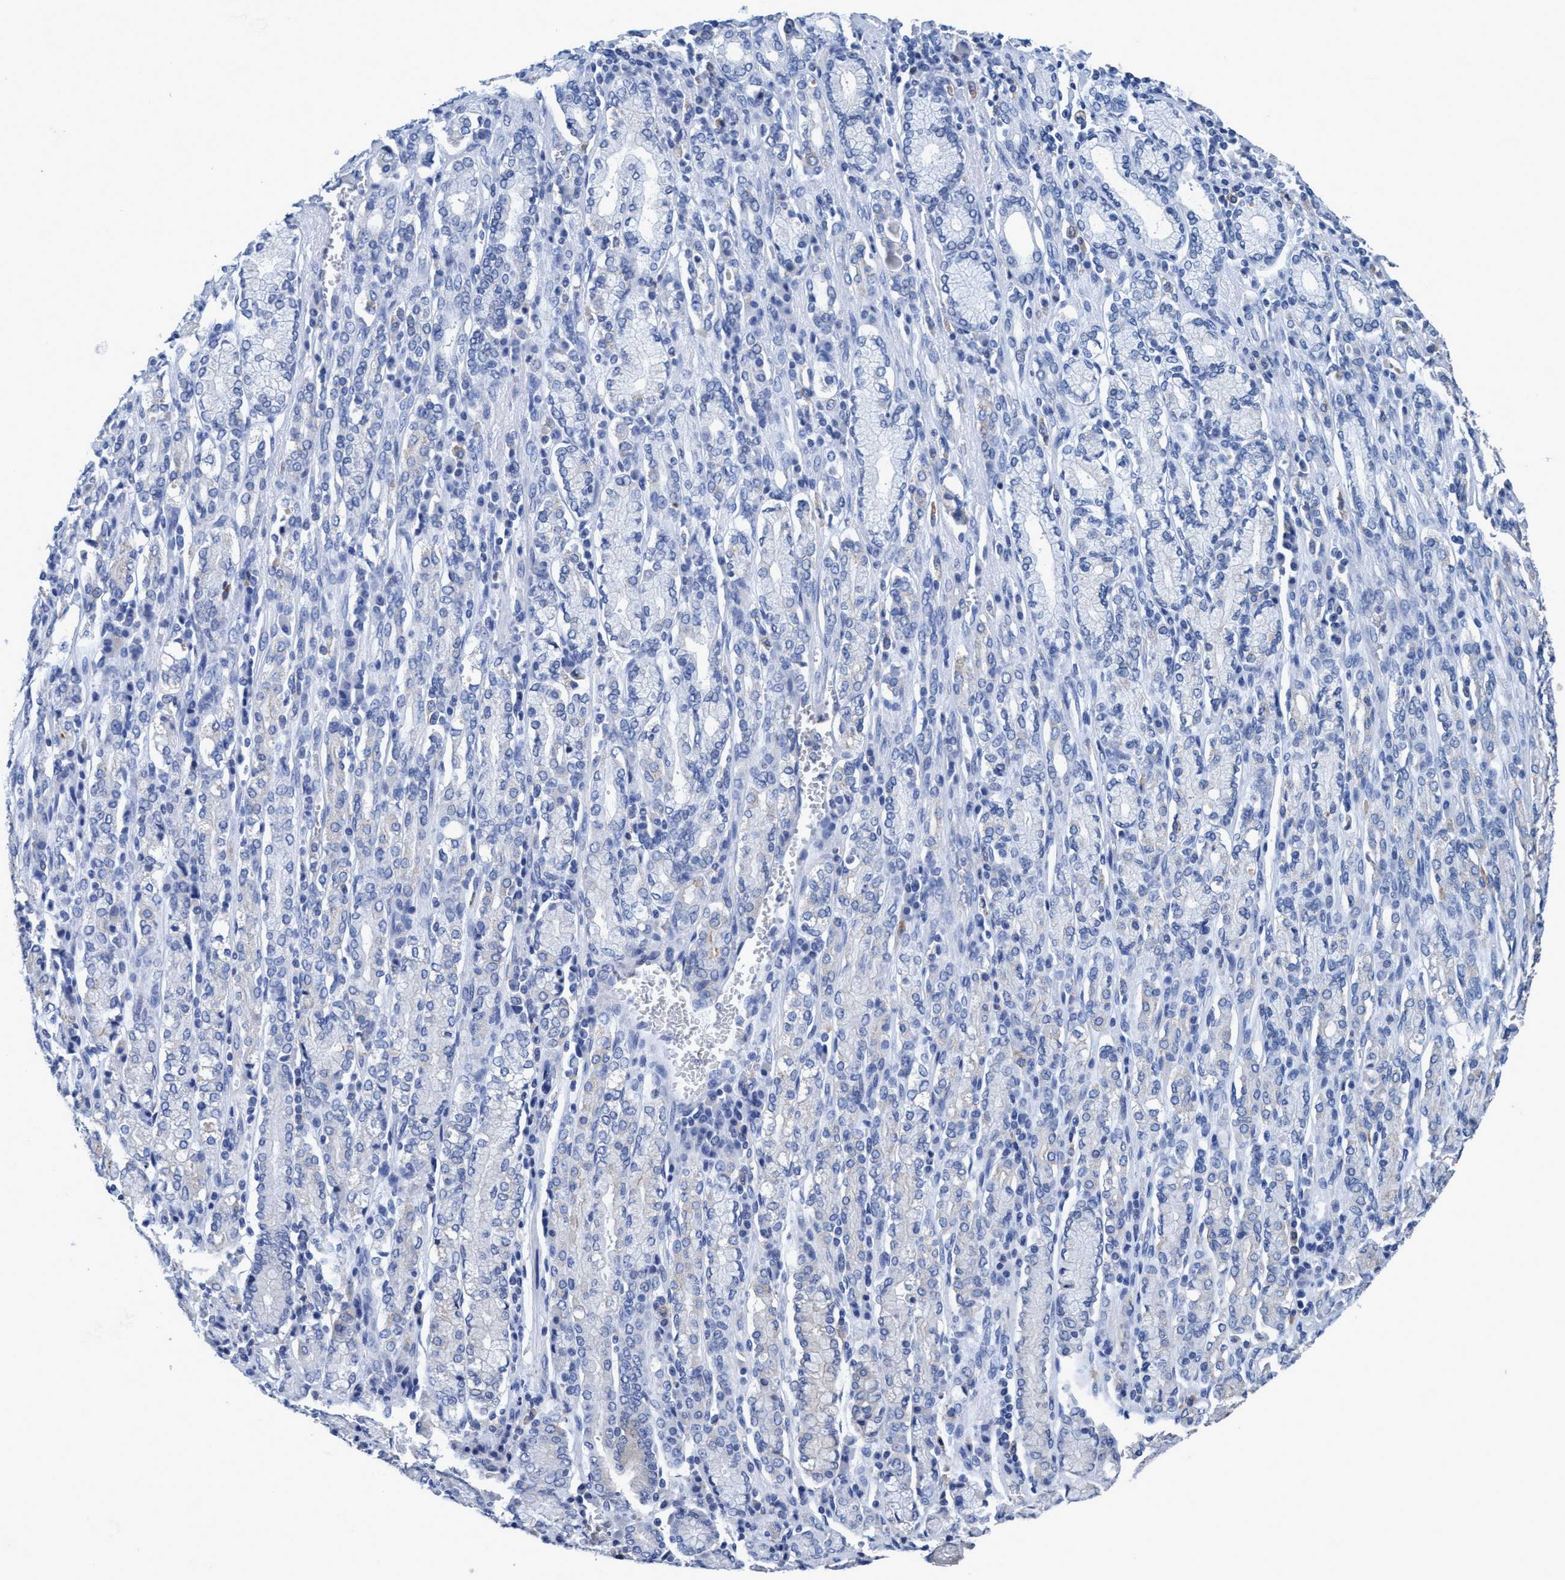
{"staining": {"intensity": "negative", "quantity": "none", "location": "none"}, "tissue": "stomach cancer", "cell_type": "Tumor cells", "image_type": "cancer", "snomed": [{"axis": "morphology", "description": "Normal tissue, NOS"}, {"axis": "morphology", "description": "Adenocarcinoma, NOS"}, {"axis": "topography", "description": "Stomach"}], "caption": "Adenocarcinoma (stomach) was stained to show a protein in brown. There is no significant expression in tumor cells.", "gene": "DNAI1", "patient": {"sex": "male", "age": 62}}